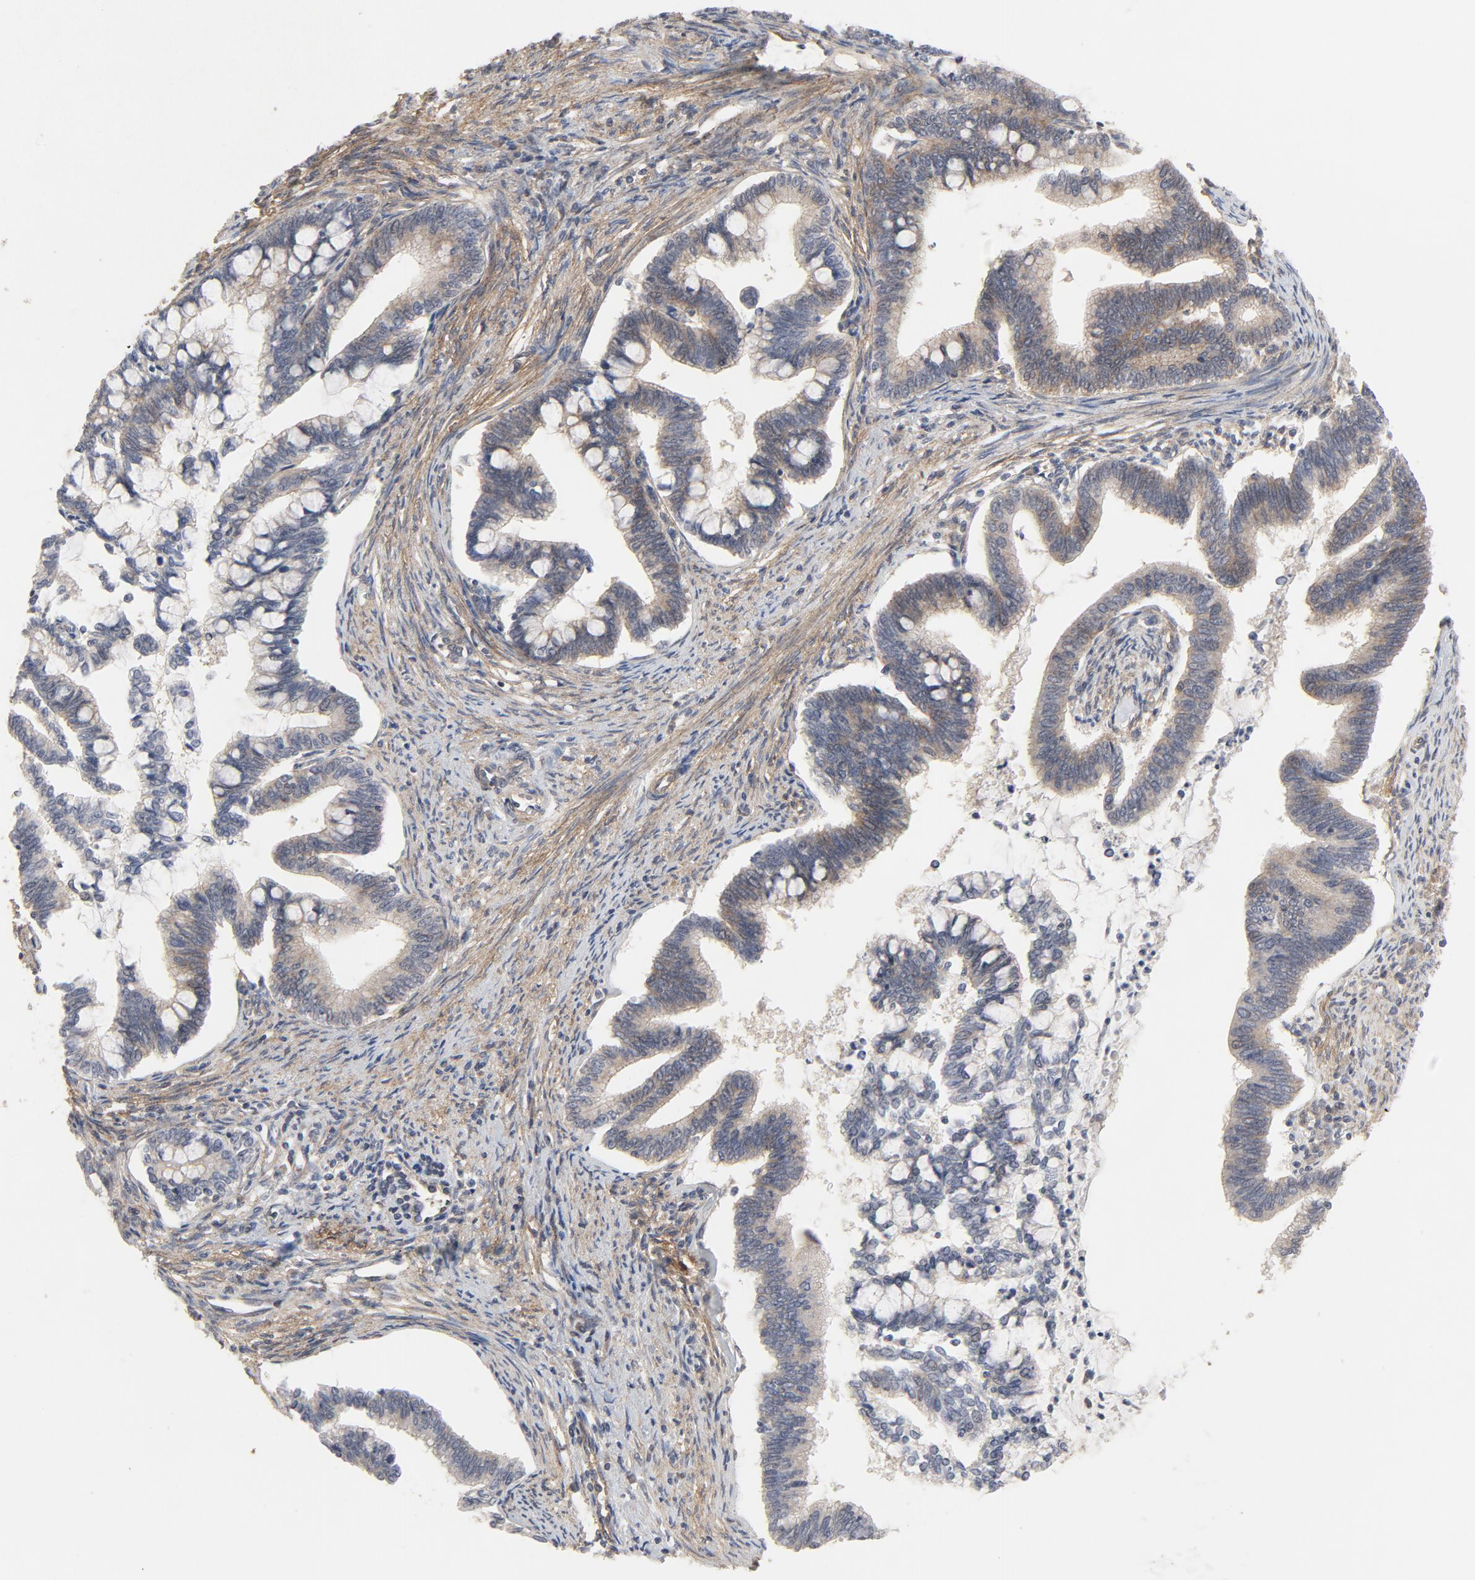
{"staining": {"intensity": "weak", "quantity": ">75%", "location": "cytoplasmic/membranous"}, "tissue": "cervical cancer", "cell_type": "Tumor cells", "image_type": "cancer", "snomed": [{"axis": "morphology", "description": "Adenocarcinoma, NOS"}, {"axis": "topography", "description": "Cervix"}], "caption": "Immunohistochemistry (DAB (3,3'-diaminobenzidine)) staining of human cervical cancer (adenocarcinoma) shows weak cytoplasmic/membranous protein positivity in approximately >75% of tumor cells.", "gene": "MAP2K7", "patient": {"sex": "female", "age": 36}}